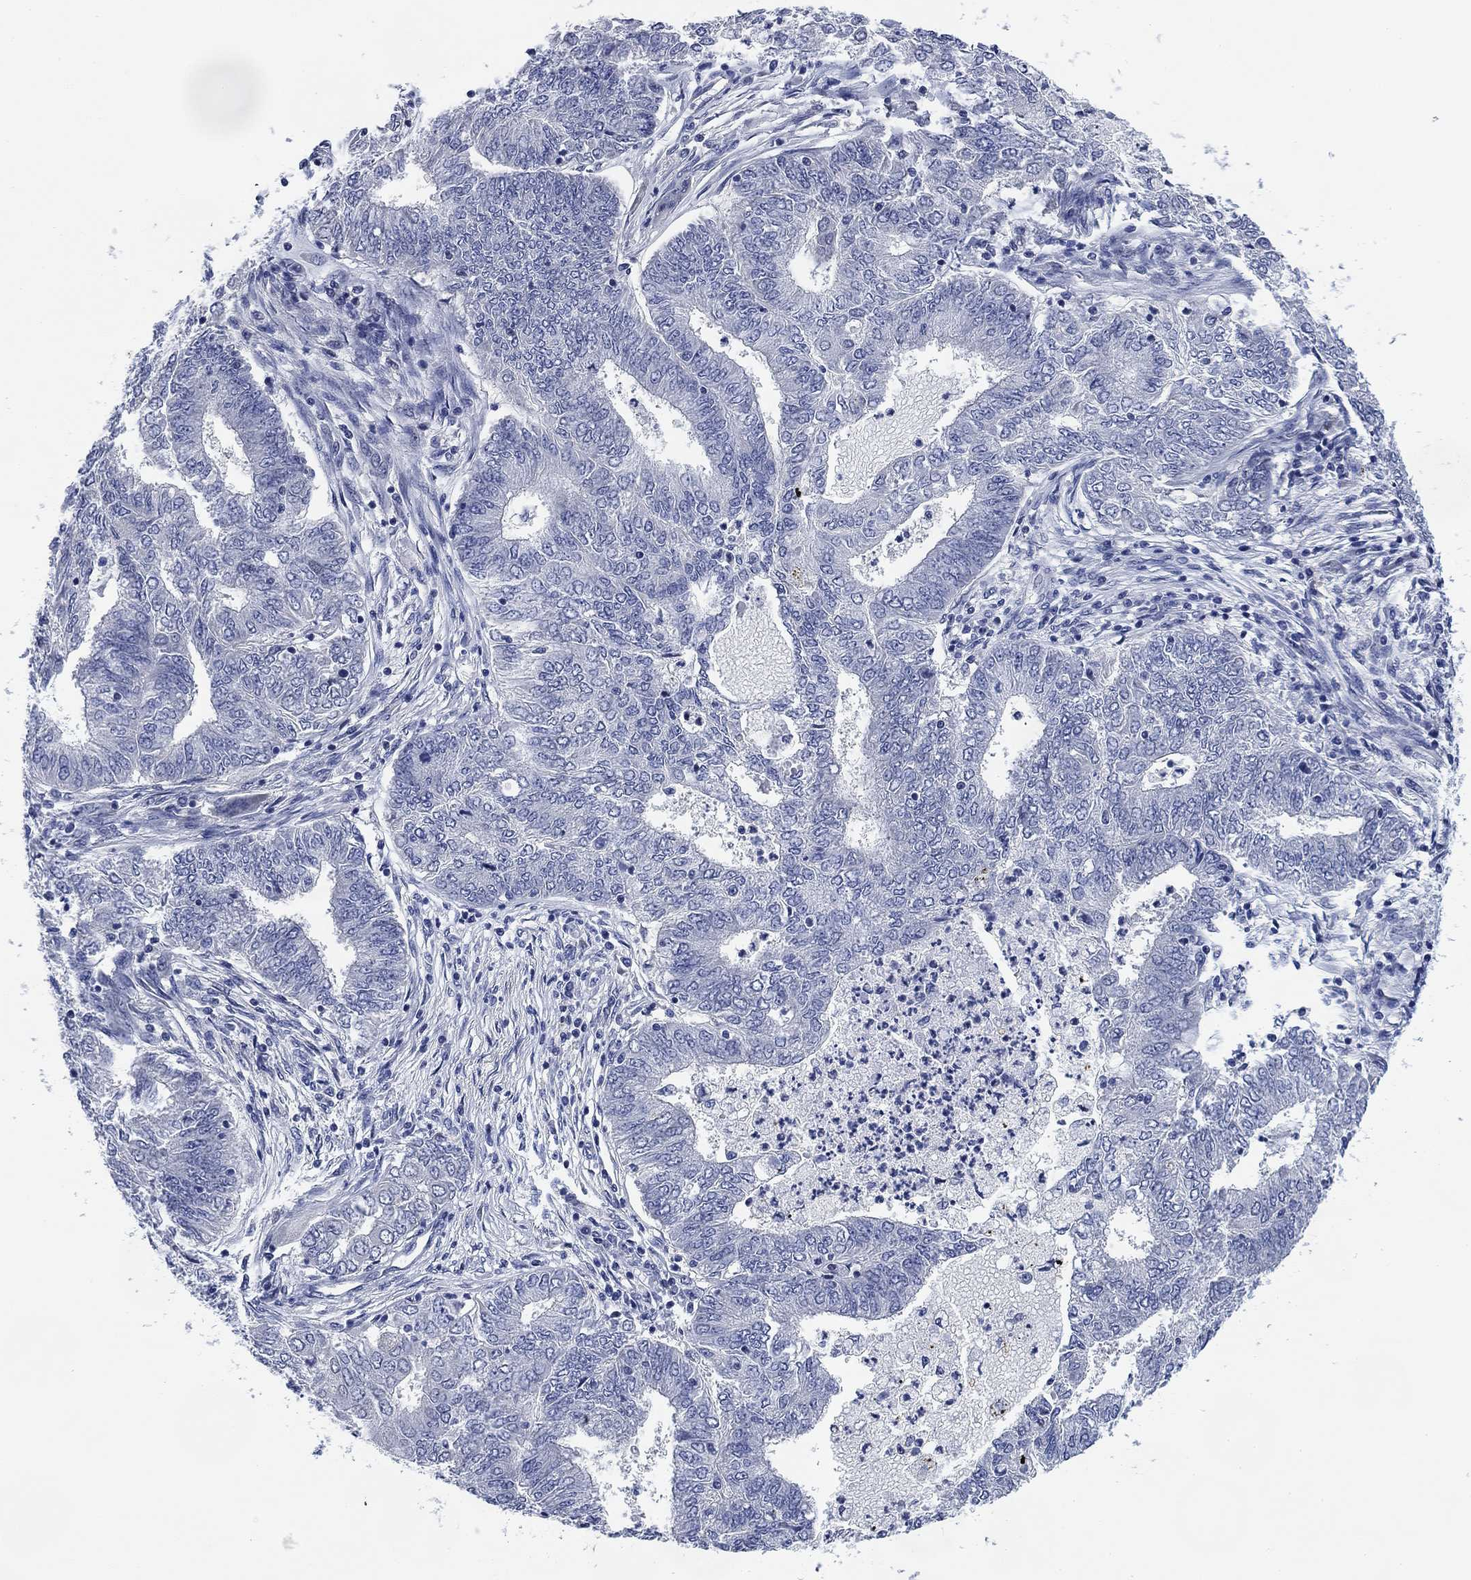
{"staining": {"intensity": "negative", "quantity": "none", "location": "none"}, "tissue": "endometrial cancer", "cell_type": "Tumor cells", "image_type": "cancer", "snomed": [{"axis": "morphology", "description": "Adenocarcinoma, NOS"}, {"axis": "topography", "description": "Endometrium"}], "caption": "Tumor cells are negative for protein expression in human endometrial cancer.", "gene": "DAZL", "patient": {"sex": "female", "age": 62}}